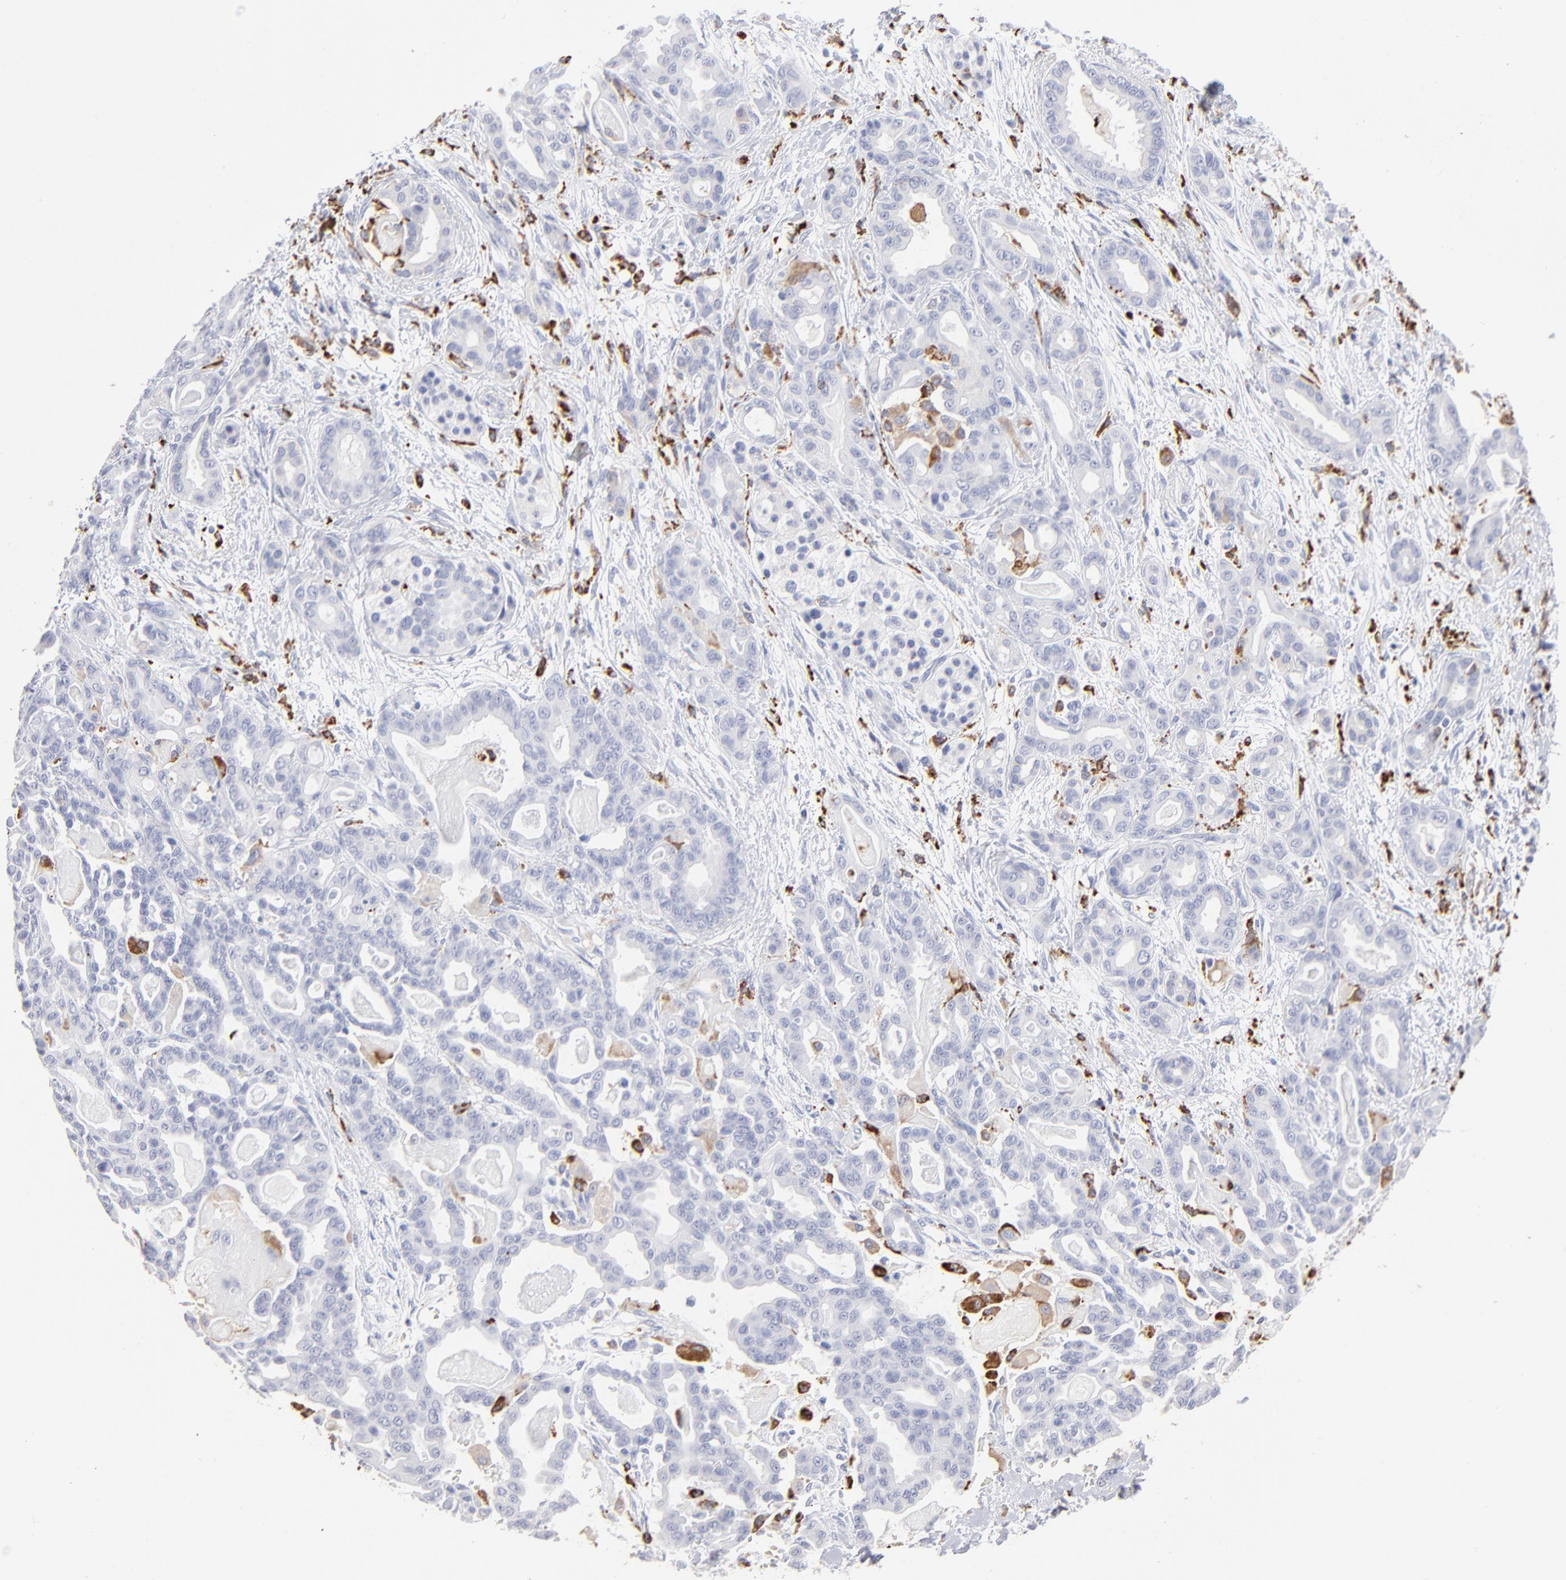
{"staining": {"intensity": "negative", "quantity": "none", "location": "none"}, "tissue": "pancreatic cancer", "cell_type": "Tumor cells", "image_type": "cancer", "snomed": [{"axis": "morphology", "description": "Adenocarcinoma, NOS"}, {"axis": "topography", "description": "Pancreas"}], "caption": "This image is of pancreatic cancer stained with immunohistochemistry (IHC) to label a protein in brown with the nuclei are counter-stained blue. There is no positivity in tumor cells. The staining was performed using DAB (3,3'-diaminobenzidine) to visualize the protein expression in brown, while the nuclei were stained in blue with hematoxylin (Magnification: 20x).", "gene": "CD180", "patient": {"sex": "male", "age": 63}}